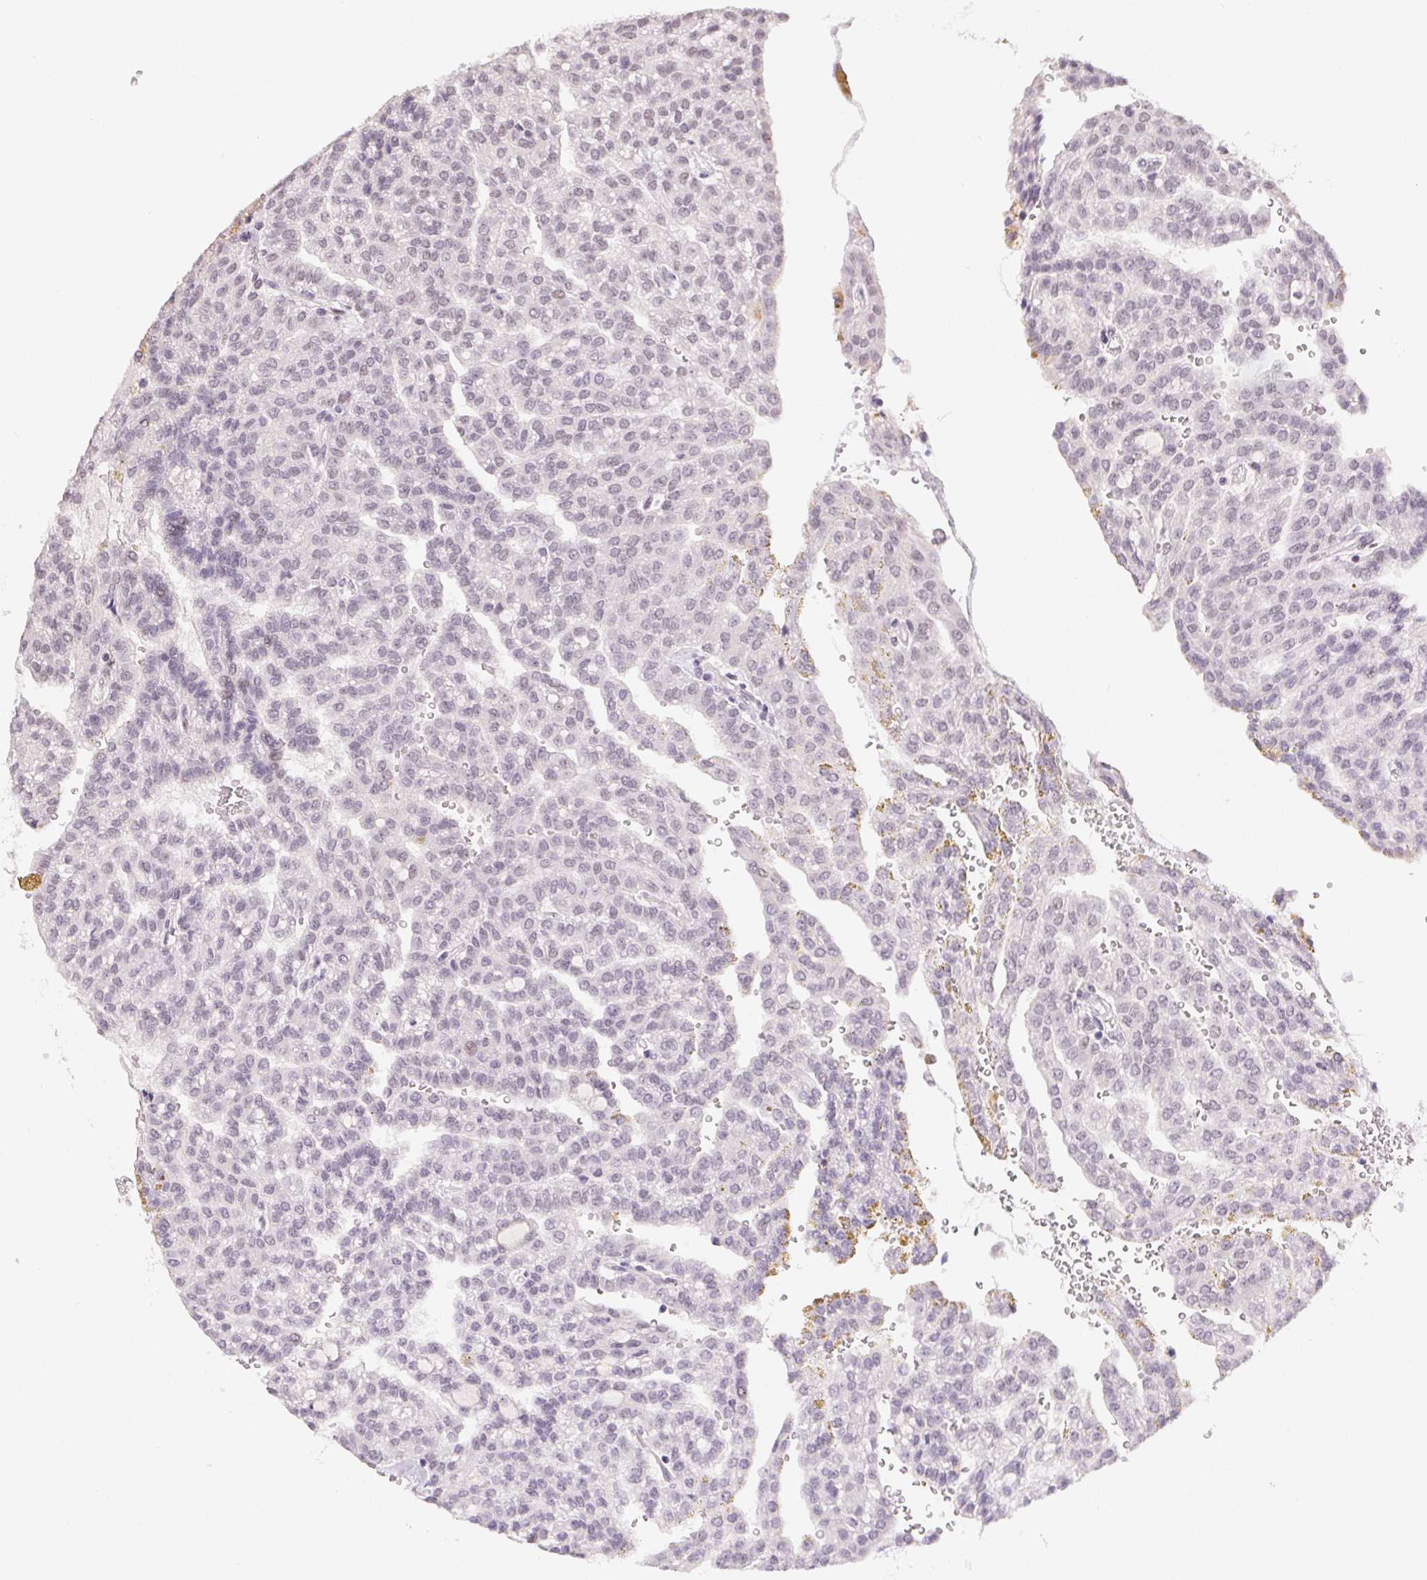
{"staining": {"intensity": "negative", "quantity": "none", "location": "none"}, "tissue": "renal cancer", "cell_type": "Tumor cells", "image_type": "cancer", "snomed": [{"axis": "morphology", "description": "Adenocarcinoma, NOS"}, {"axis": "topography", "description": "Kidney"}], "caption": "A high-resolution micrograph shows immunohistochemistry (IHC) staining of renal cancer (adenocarcinoma), which reveals no significant staining in tumor cells. (DAB immunohistochemistry (IHC) visualized using brightfield microscopy, high magnification).", "gene": "KDM4D", "patient": {"sex": "male", "age": 63}}